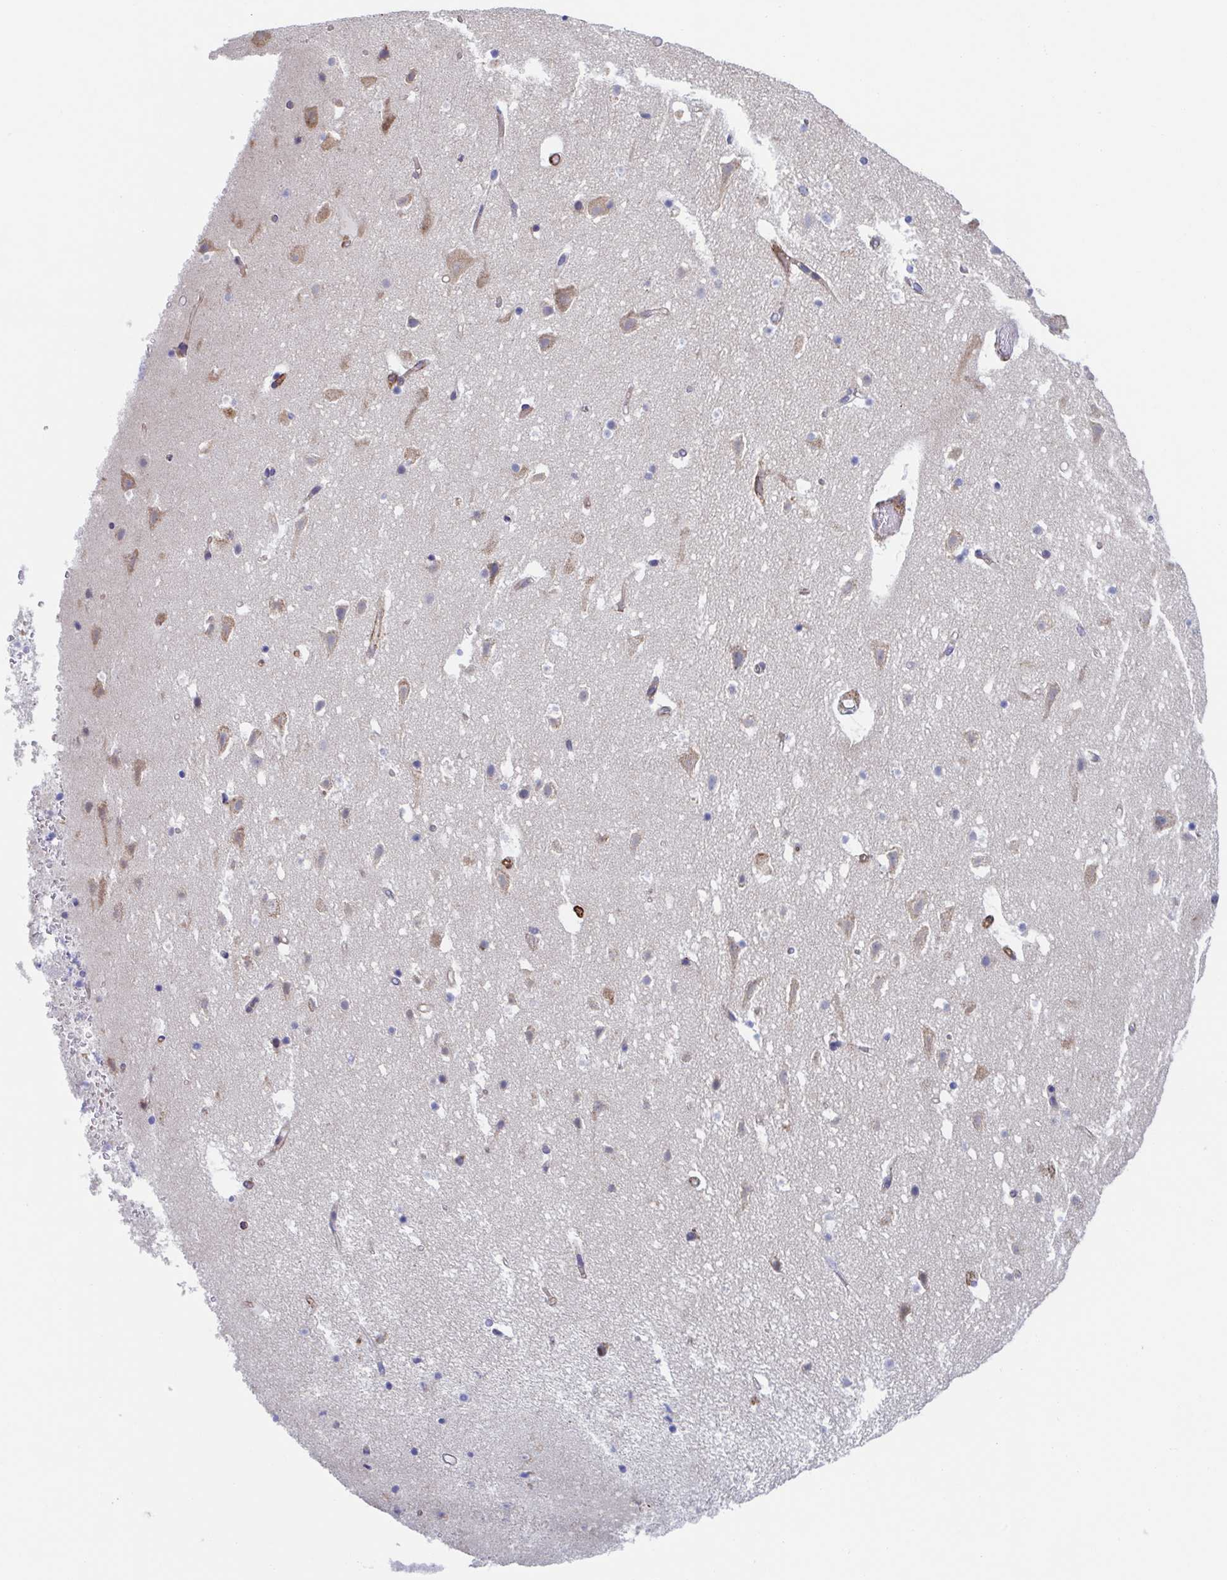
{"staining": {"intensity": "weak", "quantity": "25%-75%", "location": "cytoplasmic/membranous"}, "tissue": "cerebral cortex", "cell_type": "Endothelial cells", "image_type": "normal", "snomed": [{"axis": "morphology", "description": "Normal tissue, NOS"}, {"axis": "topography", "description": "Cerebral cortex"}], "caption": "Cerebral cortex stained with DAB (3,3'-diaminobenzidine) IHC shows low levels of weak cytoplasmic/membranous staining in about 25%-75% of endothelial cells.", "gene": "KLC3", "patient": {"sex": "female", "age": 42}}